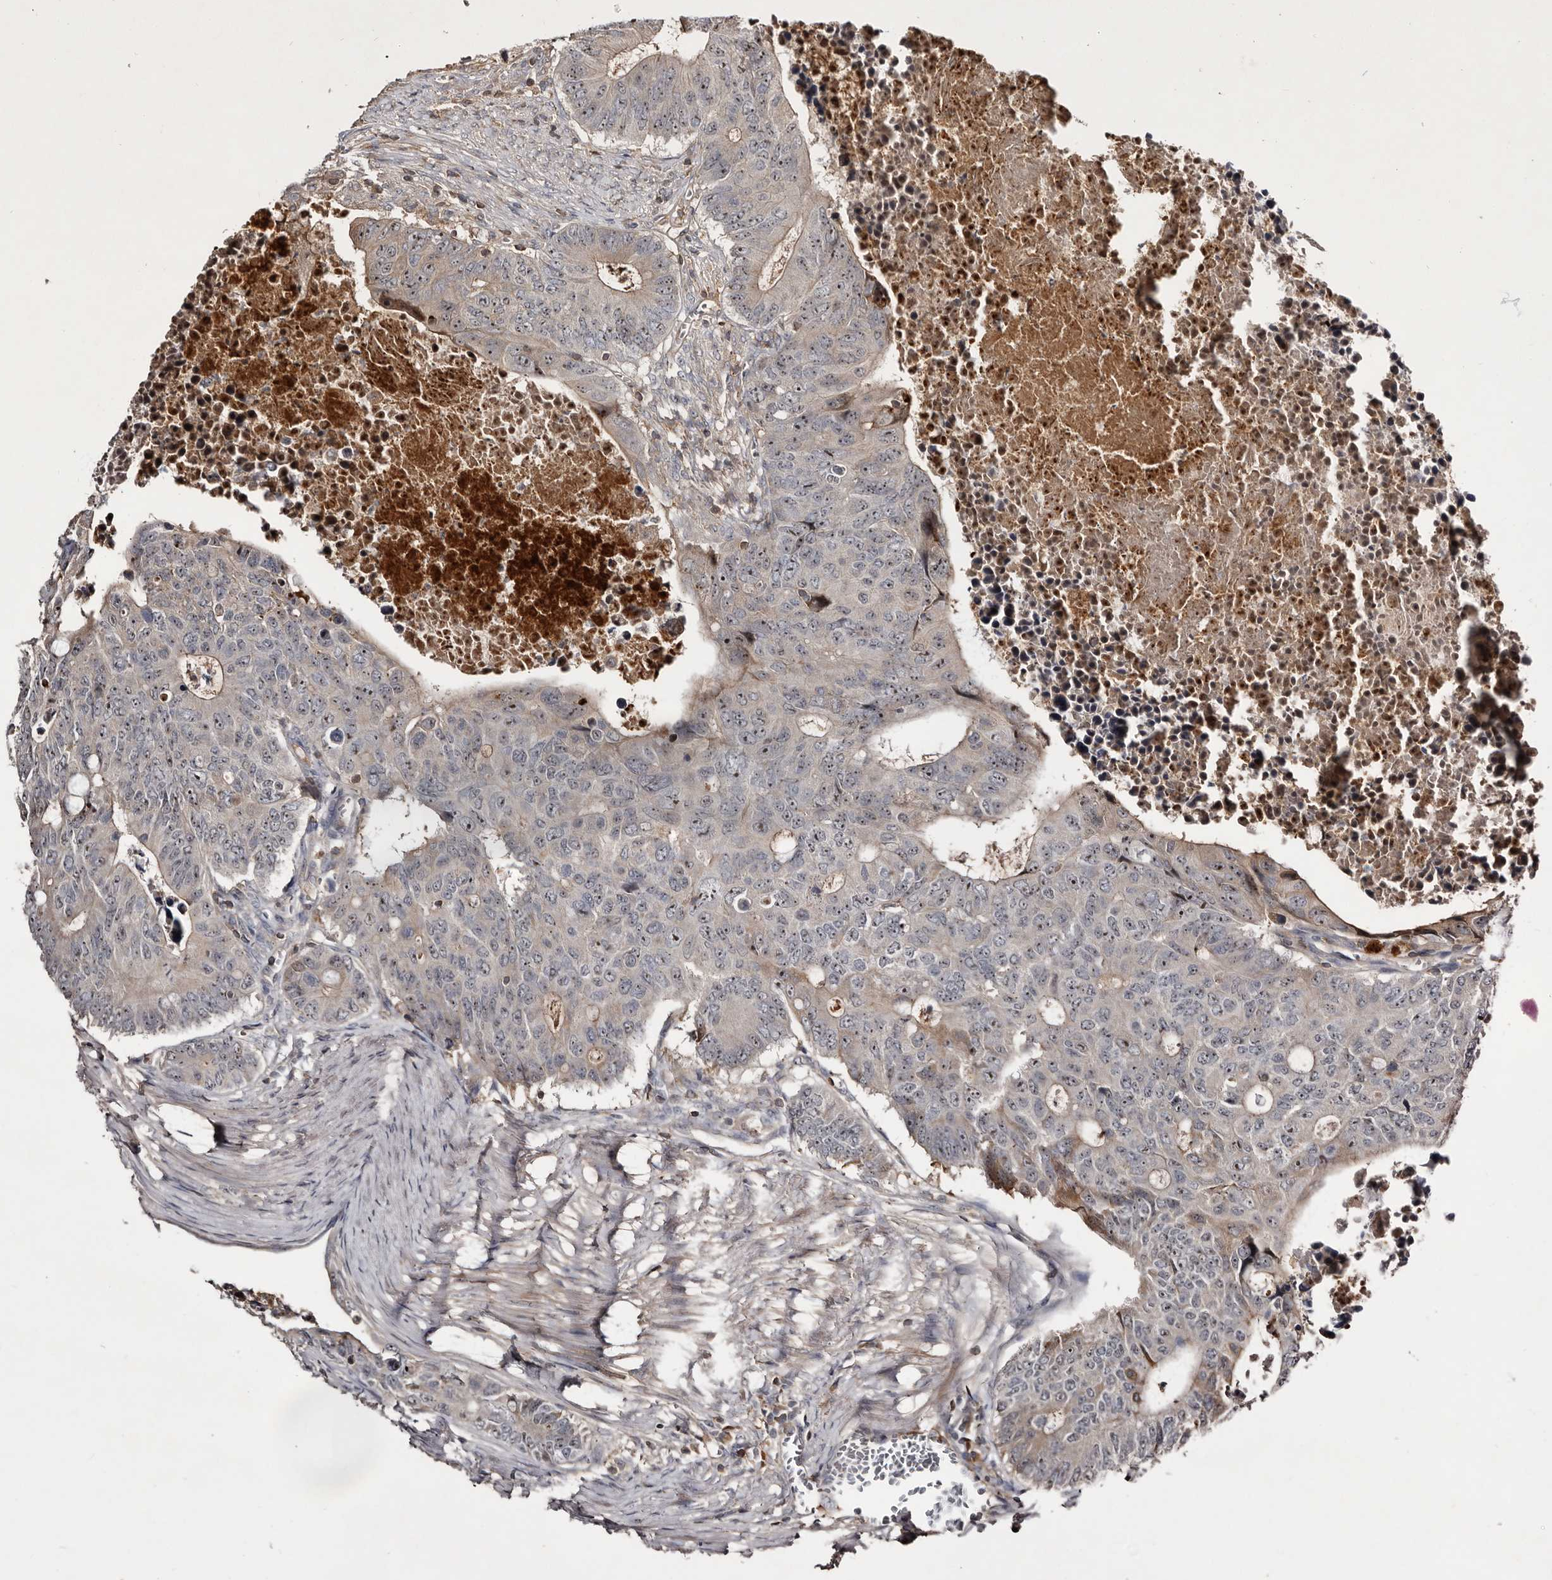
{"staining": {"intensity": "moderate", "quantity": "25%-75%", "location": "nuclear"}, "tissue": "colorectal cancer", "cell_type": "Tumor cells", "image_type": "cancer", "snomed": [{"axis": "morphology", "description": "Adenocarcinoma, NOS"}, {"axis": "topography", "description": "Colon"}], "caption": "Immunohistochemical staining of human colorectal cancer (adenocarcinoma) demonstrates moderate nuclear protein expression in about 25%-75% of tumor cells.", "gene": "TTC39A", "patient": {"sex": "male", "age": 87}}